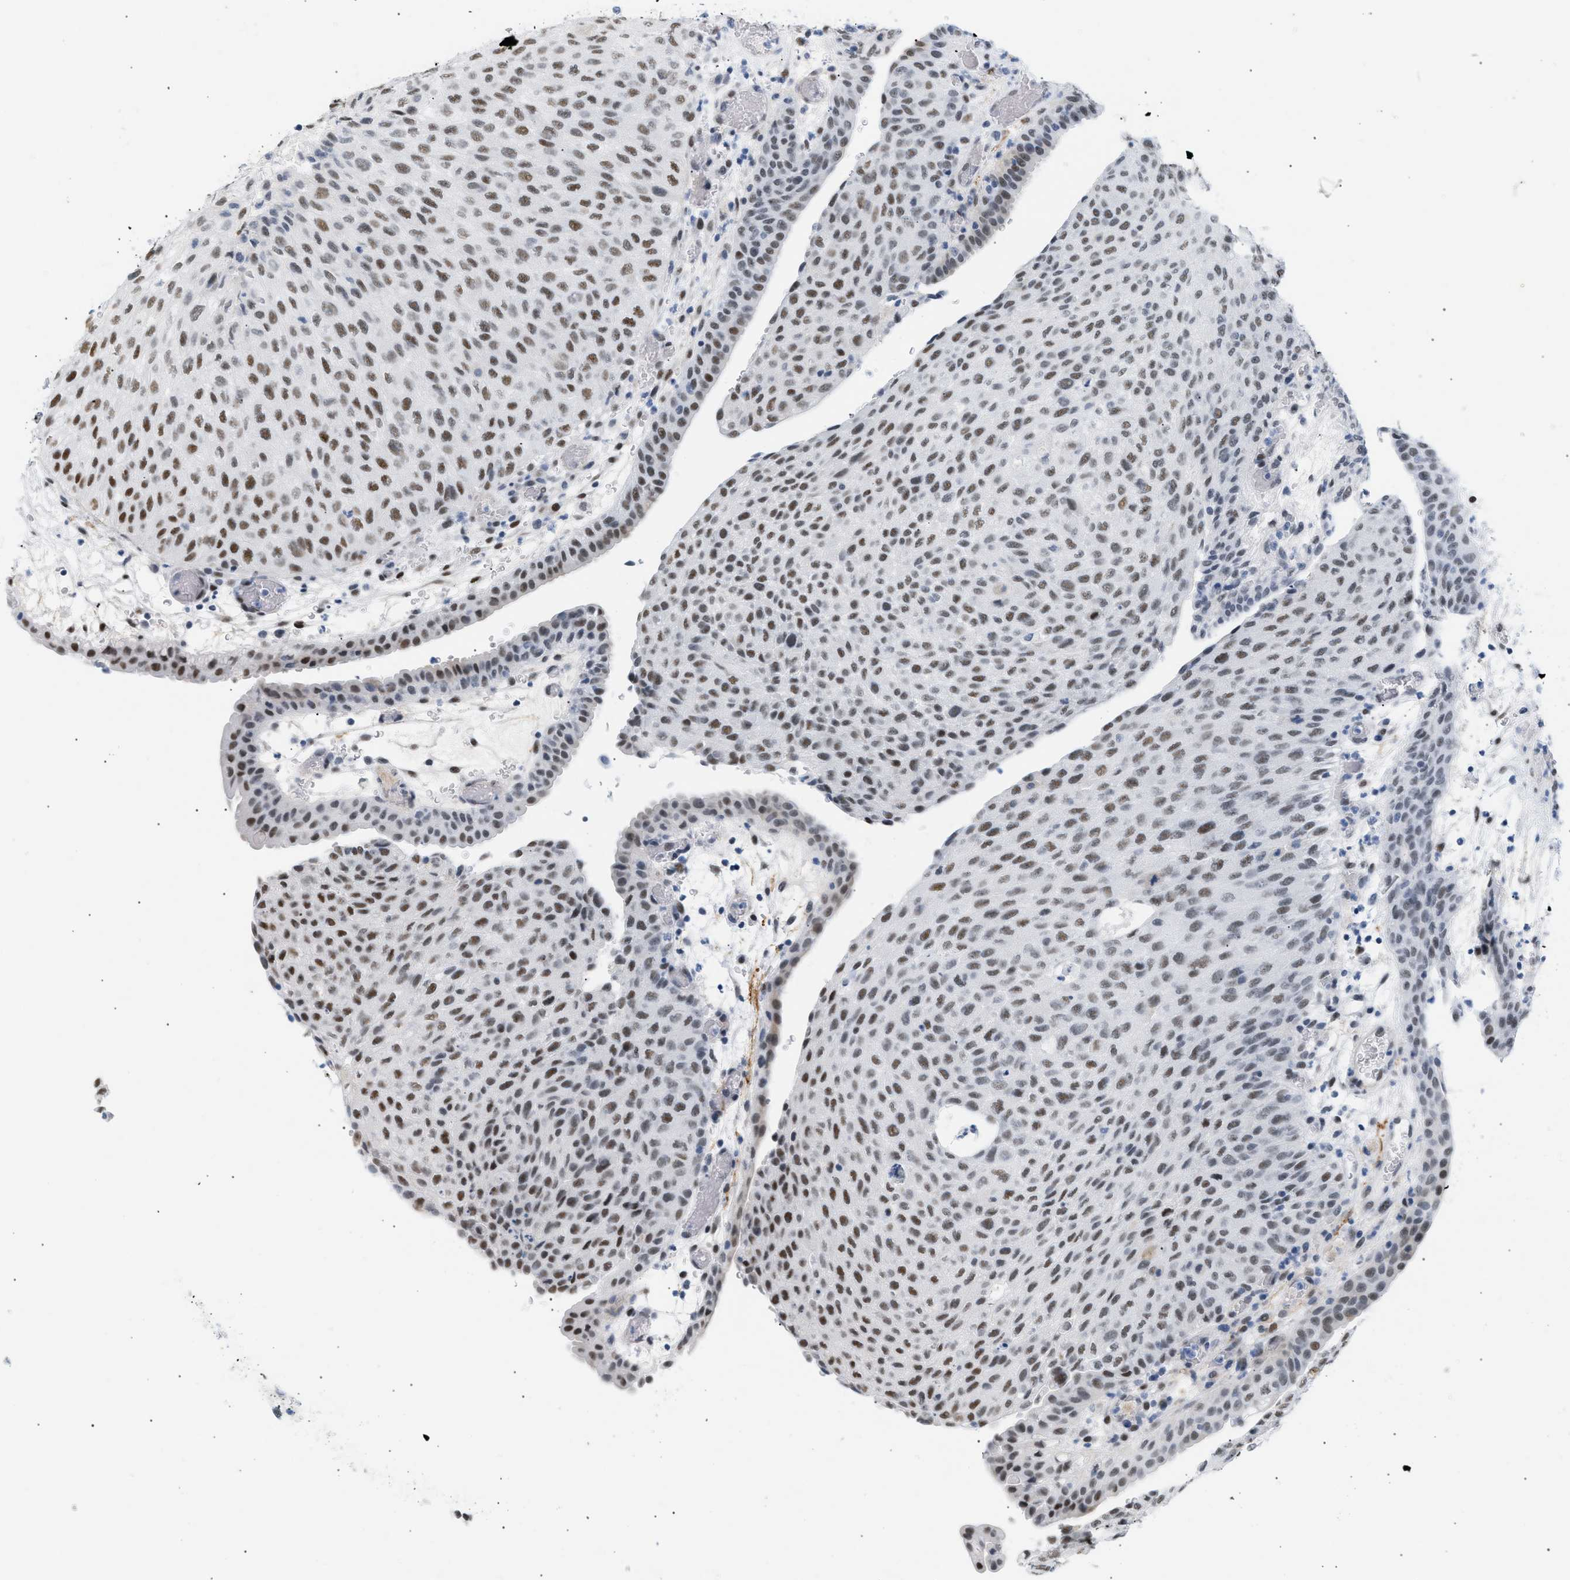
{"staining": {"intensity": "strong", "quantity": "25%-75%", "location": "nuclear"}, "tissue": "urothelial cancer", "cell_type": "Tumor cells", "image_type": "cancer", "snomed": [{"axis": "morphology", "description": "Urothelial carcinoma, Low grade"}, {"axis": "morphology", "description": "Urothelial carcinoma, High grade"}, {"axis": "topography", "description": "Urinary bladder"}], "caption": "The micrograph reveals a brown stain indicating the presence of a protein in the nuclear of tumor cells in urothelial carcinoma (high-grade).", "gene": "ELN", "patient": {"sex": "male", "age": 35}}